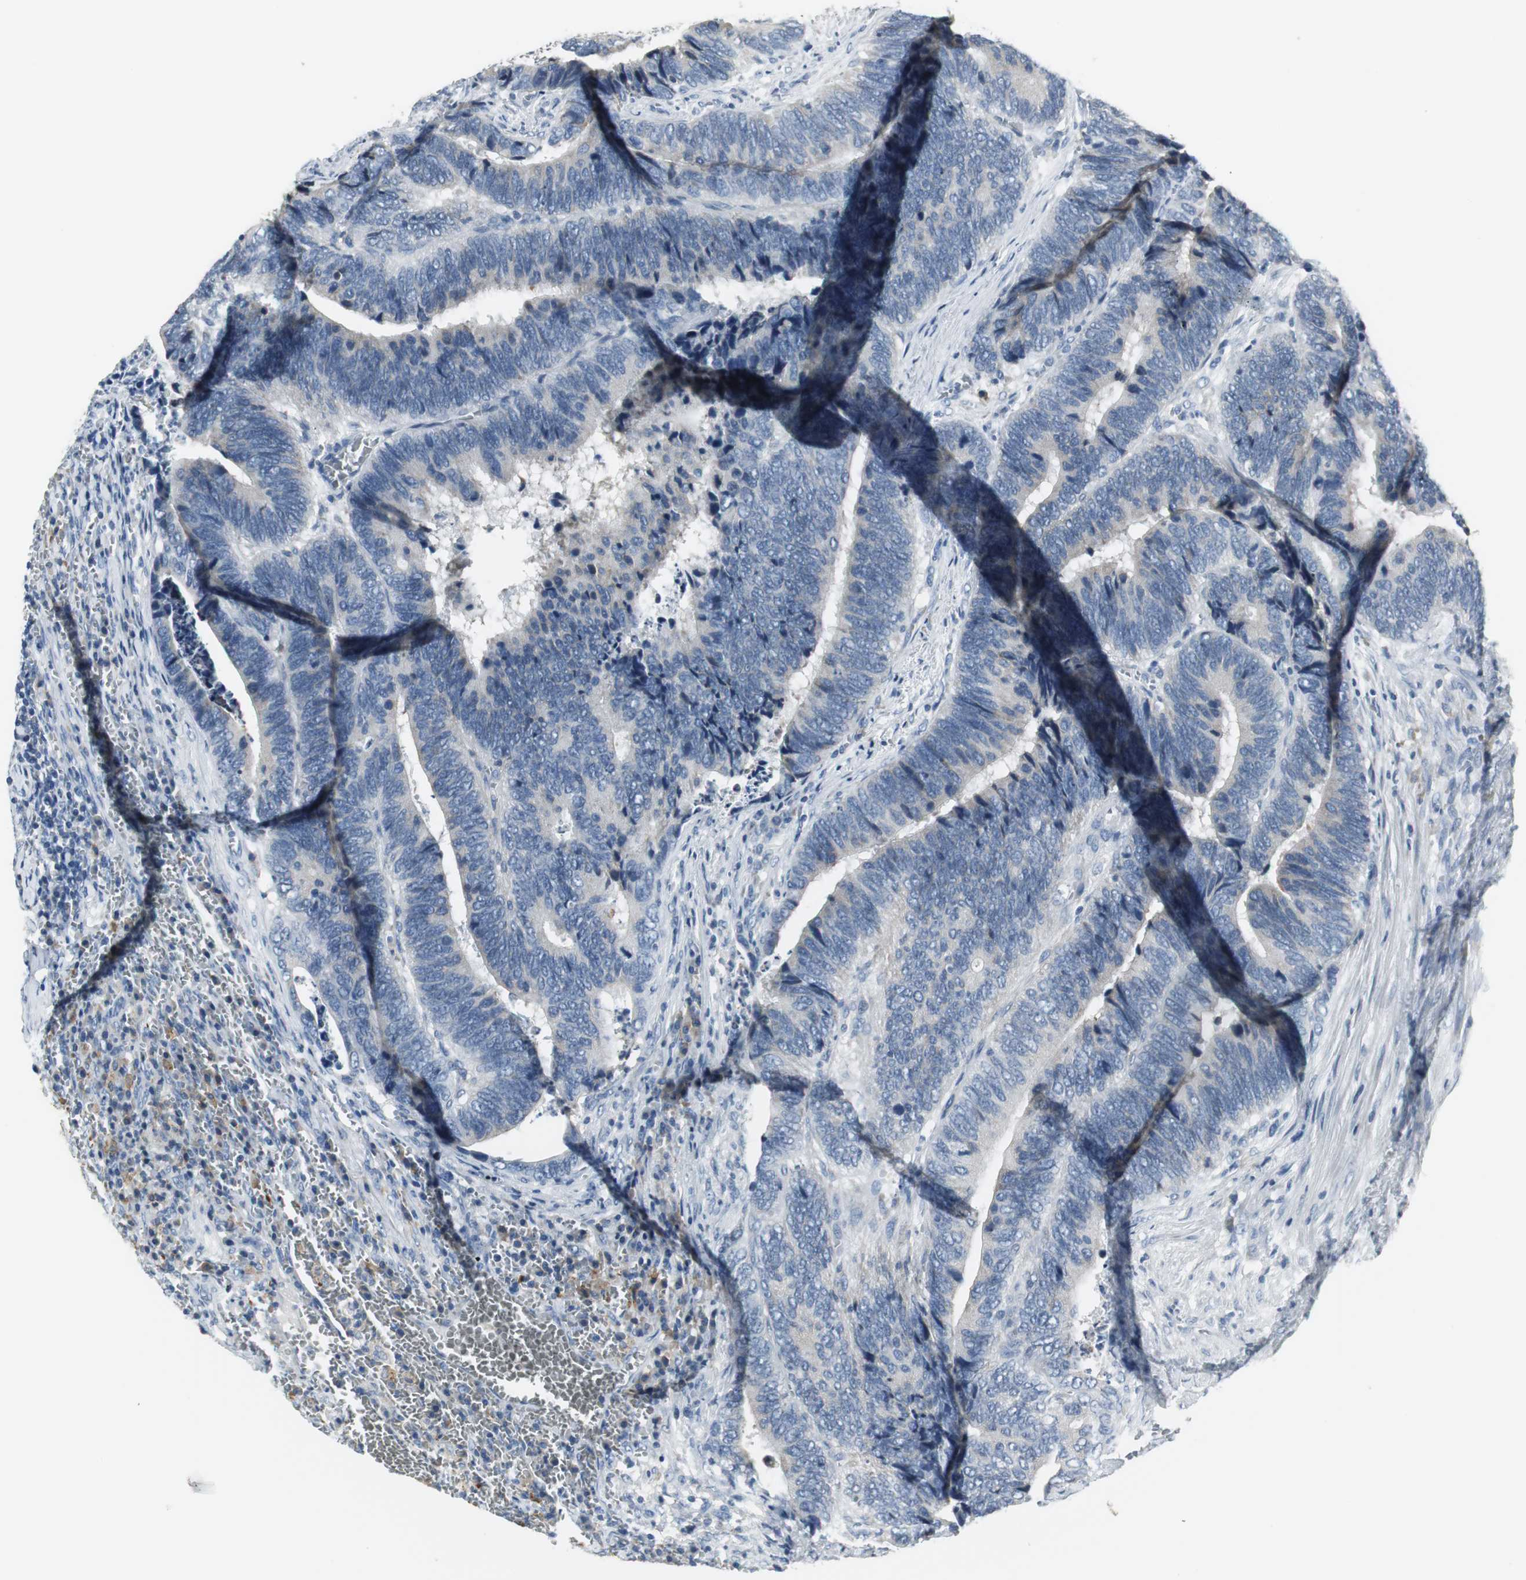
{"staining": {"intensity": "weak", "quantity": "<25%", "location": "cytoplasmic/membranous"}, "tissue": "colorectal cancer", "cell_type": "Tumor cells", "image_type": "cancer", "snomed": [{"axis": "morphology", "description": "Adenocarcinoma, NOS"}, {"axis": "topography", "description": "Colon"}], "caption": "IHC micrograph of neoplastic tissue: human adenocarcinoma (colorectal) stained with DAB demonstrates no significant protein expression in tumor cells.", "gene": "SLC2A5", "patient": {"sex": "male", "age": 72}}